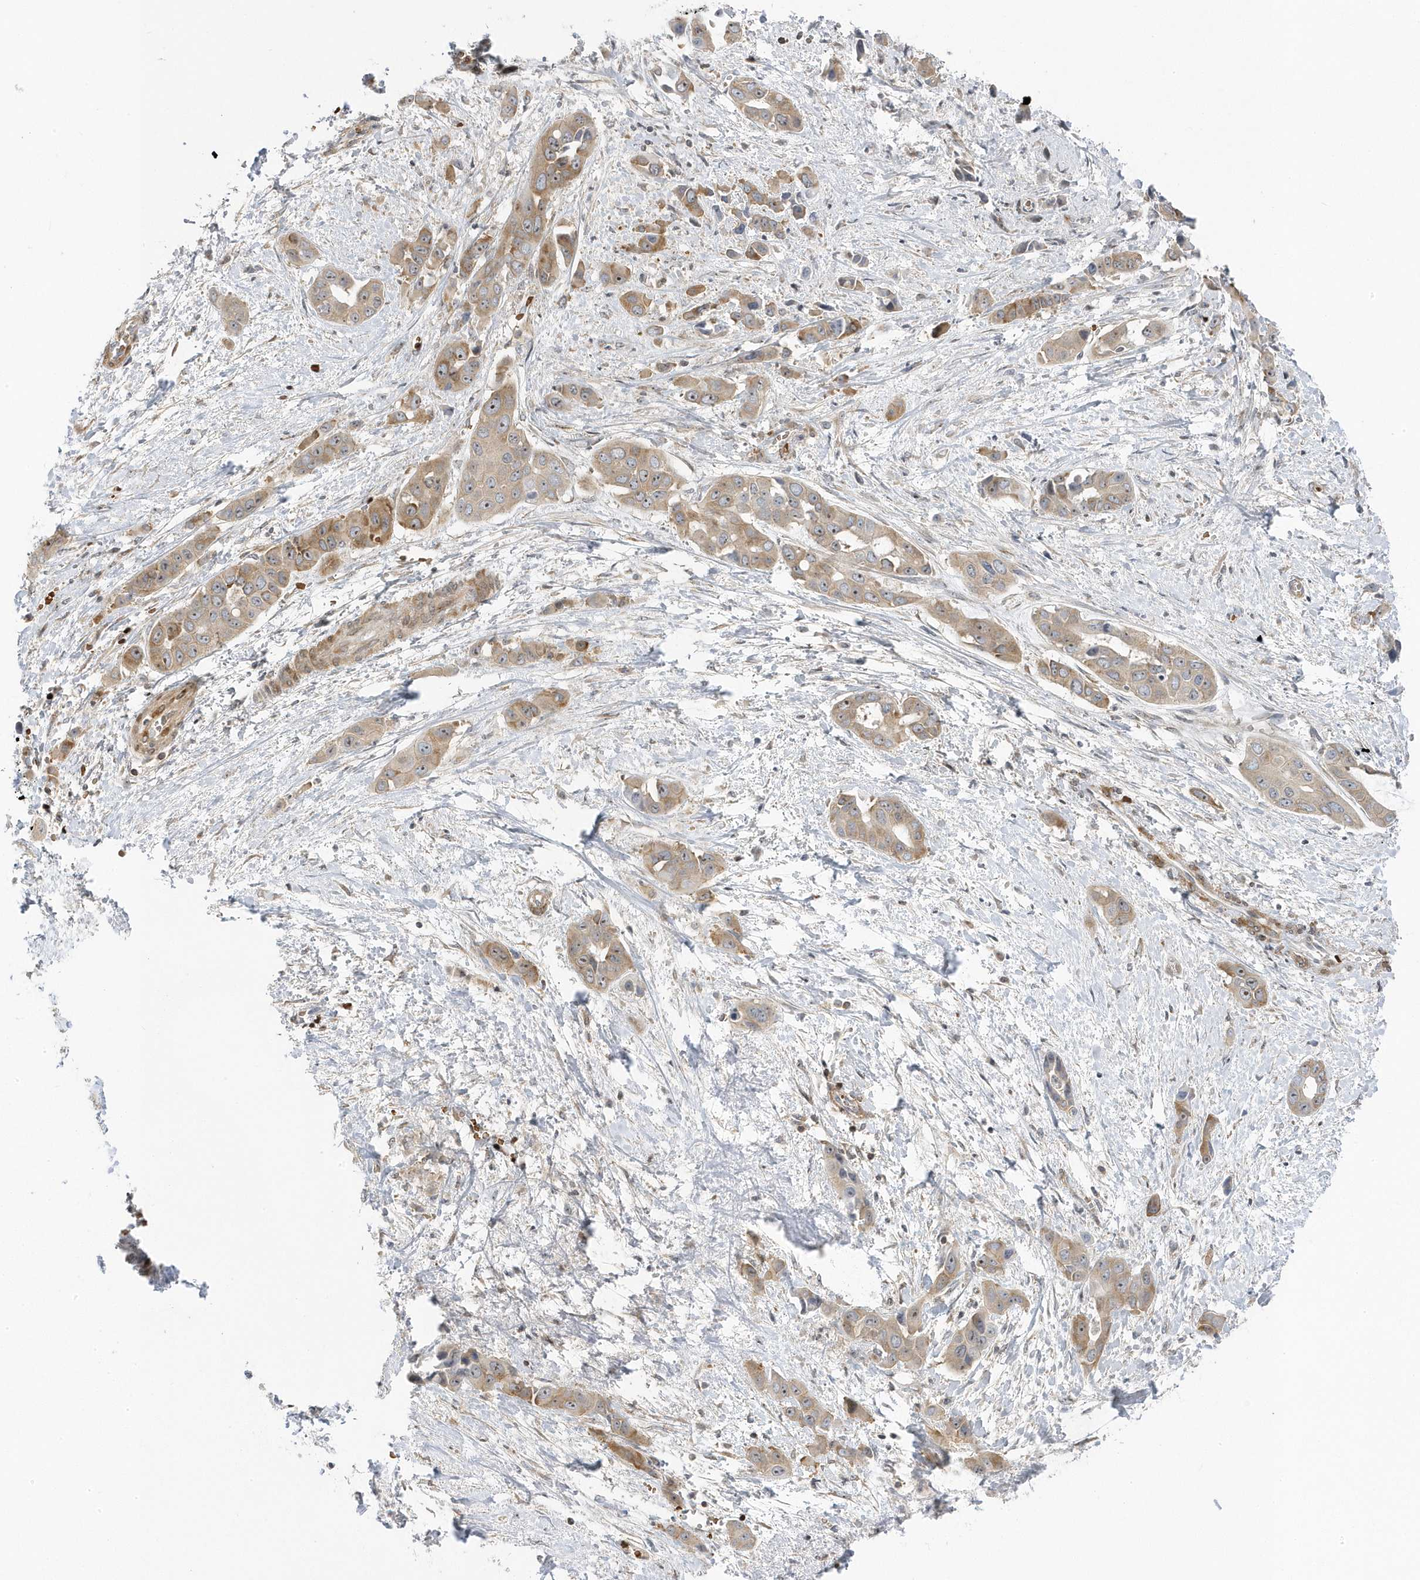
{"staining": {"intensity": "moderate", "quantity": ">75%", "location": "cytoplasmic/membranous,nuclear"}, "tissue": "liver cancer", "cell_type": "Tumor cells", "image_type": "cancer", "snomed": [{"axis": "morphology", "description": "Cholangiocarcinoma"}, {"axis": "topography", "description": "Liver"}], "caption": "Cholangiocarcinoma (liver) tissue demonstrates moderate cytoplasmic/membranous and nuclear expression in about >75% of tumor cells, visualized by immunohistochemistry. The staining is performed using DAB (3,3'-diaminobenzidine) brown chromogen to label protein expression. The nuclei are counter-stained blue using hematoxylin.", "gene": "MAP7D3", "patient": {"sex": "female", "age": 52}}